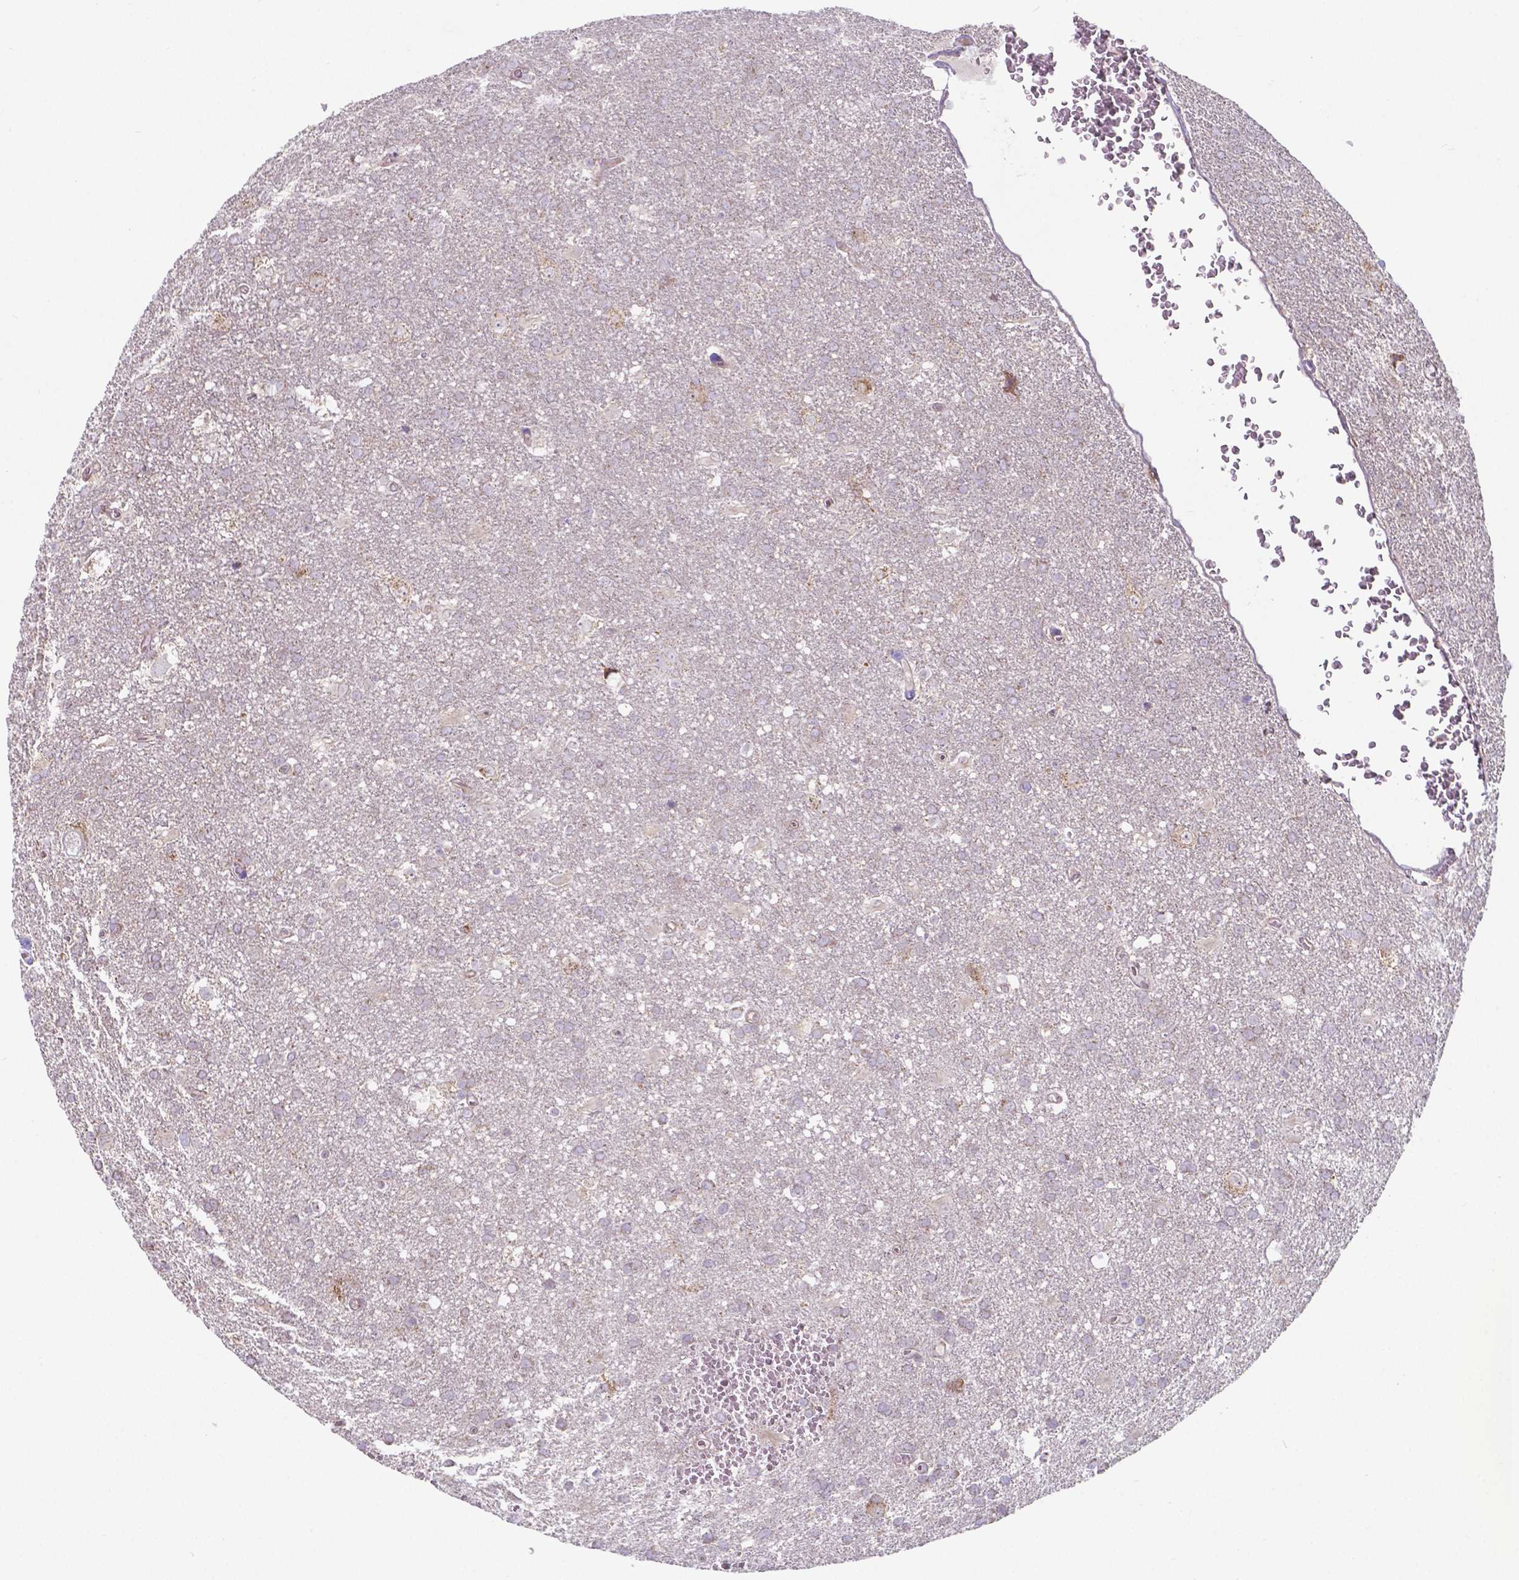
{"staining": {"intensity": "negative", "quantity": "none", "location": "none"}, "tissue": "glioma", "cell_type": "Tumor cells", "image_type": "cancer", "snomed": [{"axis": "morphology", "description": "Glioma, malignant, Low grade"}, {"axis": "topography", "description": "Brain"}], "caption": "This is an IHC histopathology image of malignant low-grade glioma. There is no positivity in tumor cells.", "gene": "FAM114A1", "patient": {"sex": "male", "age": 66}}